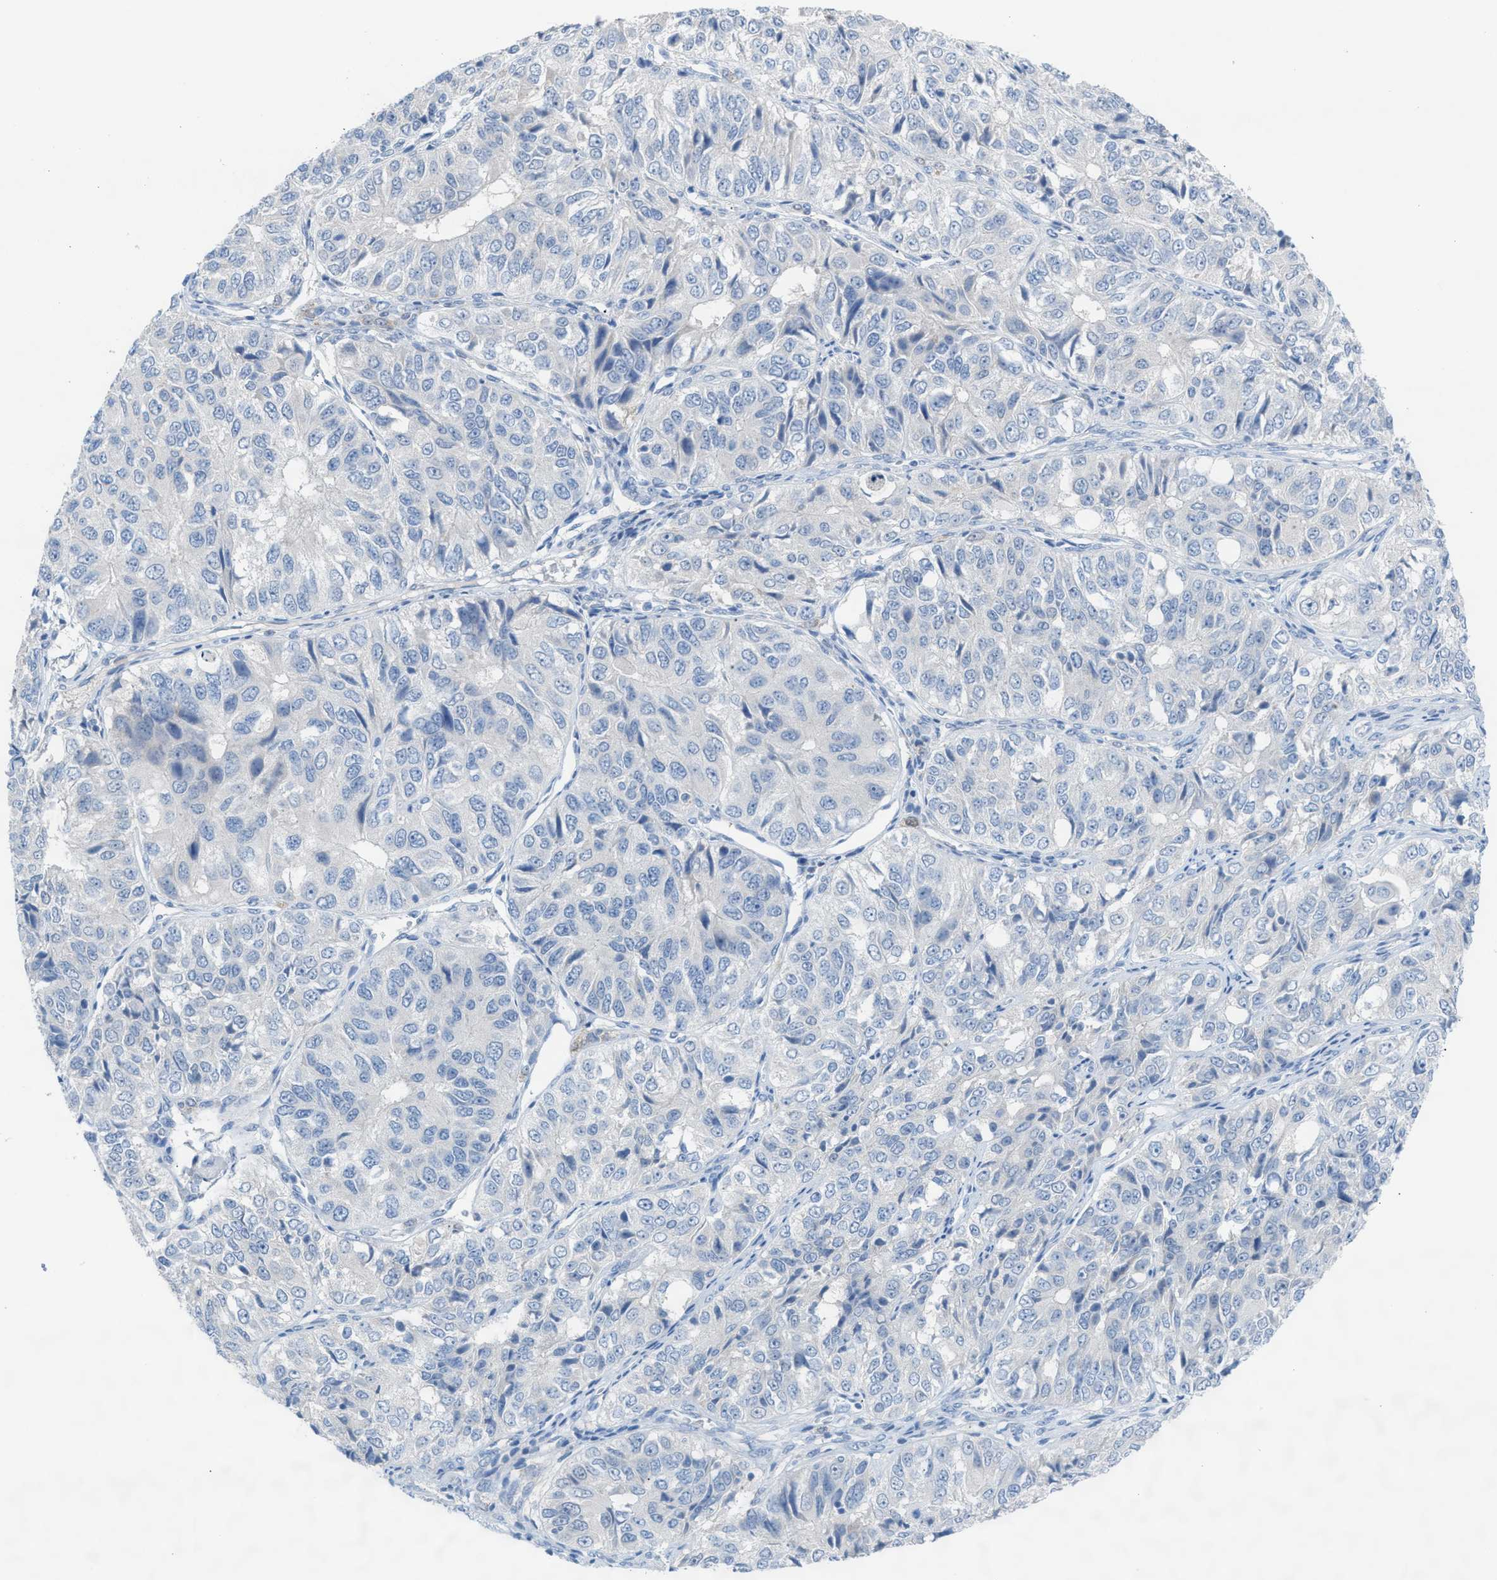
{"staining": {"intensity": "negative", "quantity": "none", "location": "none"}, "tissue": "ovarian cancer", "cell_type": "Tumor cells", "image_type": "cancer", "snomed": [{"axis": "morphology", "description": "Carcinoma, endometroid"}, {"axis": "topography", "description": "Ovary"}], "caption": "An immunohistochemistry image of ovarian cancer is shown. There is no staining in tumor cells of ovarian cancer. (Stains: DAB (3,3'-diaminobenzidine) immunohistochemistry (IHC) with hematoxylin counter stain, Microscopy: brightfield microscopy at high magnification).", "gene": "ASPA", "patient": {"sex": "female", "age": 51}}